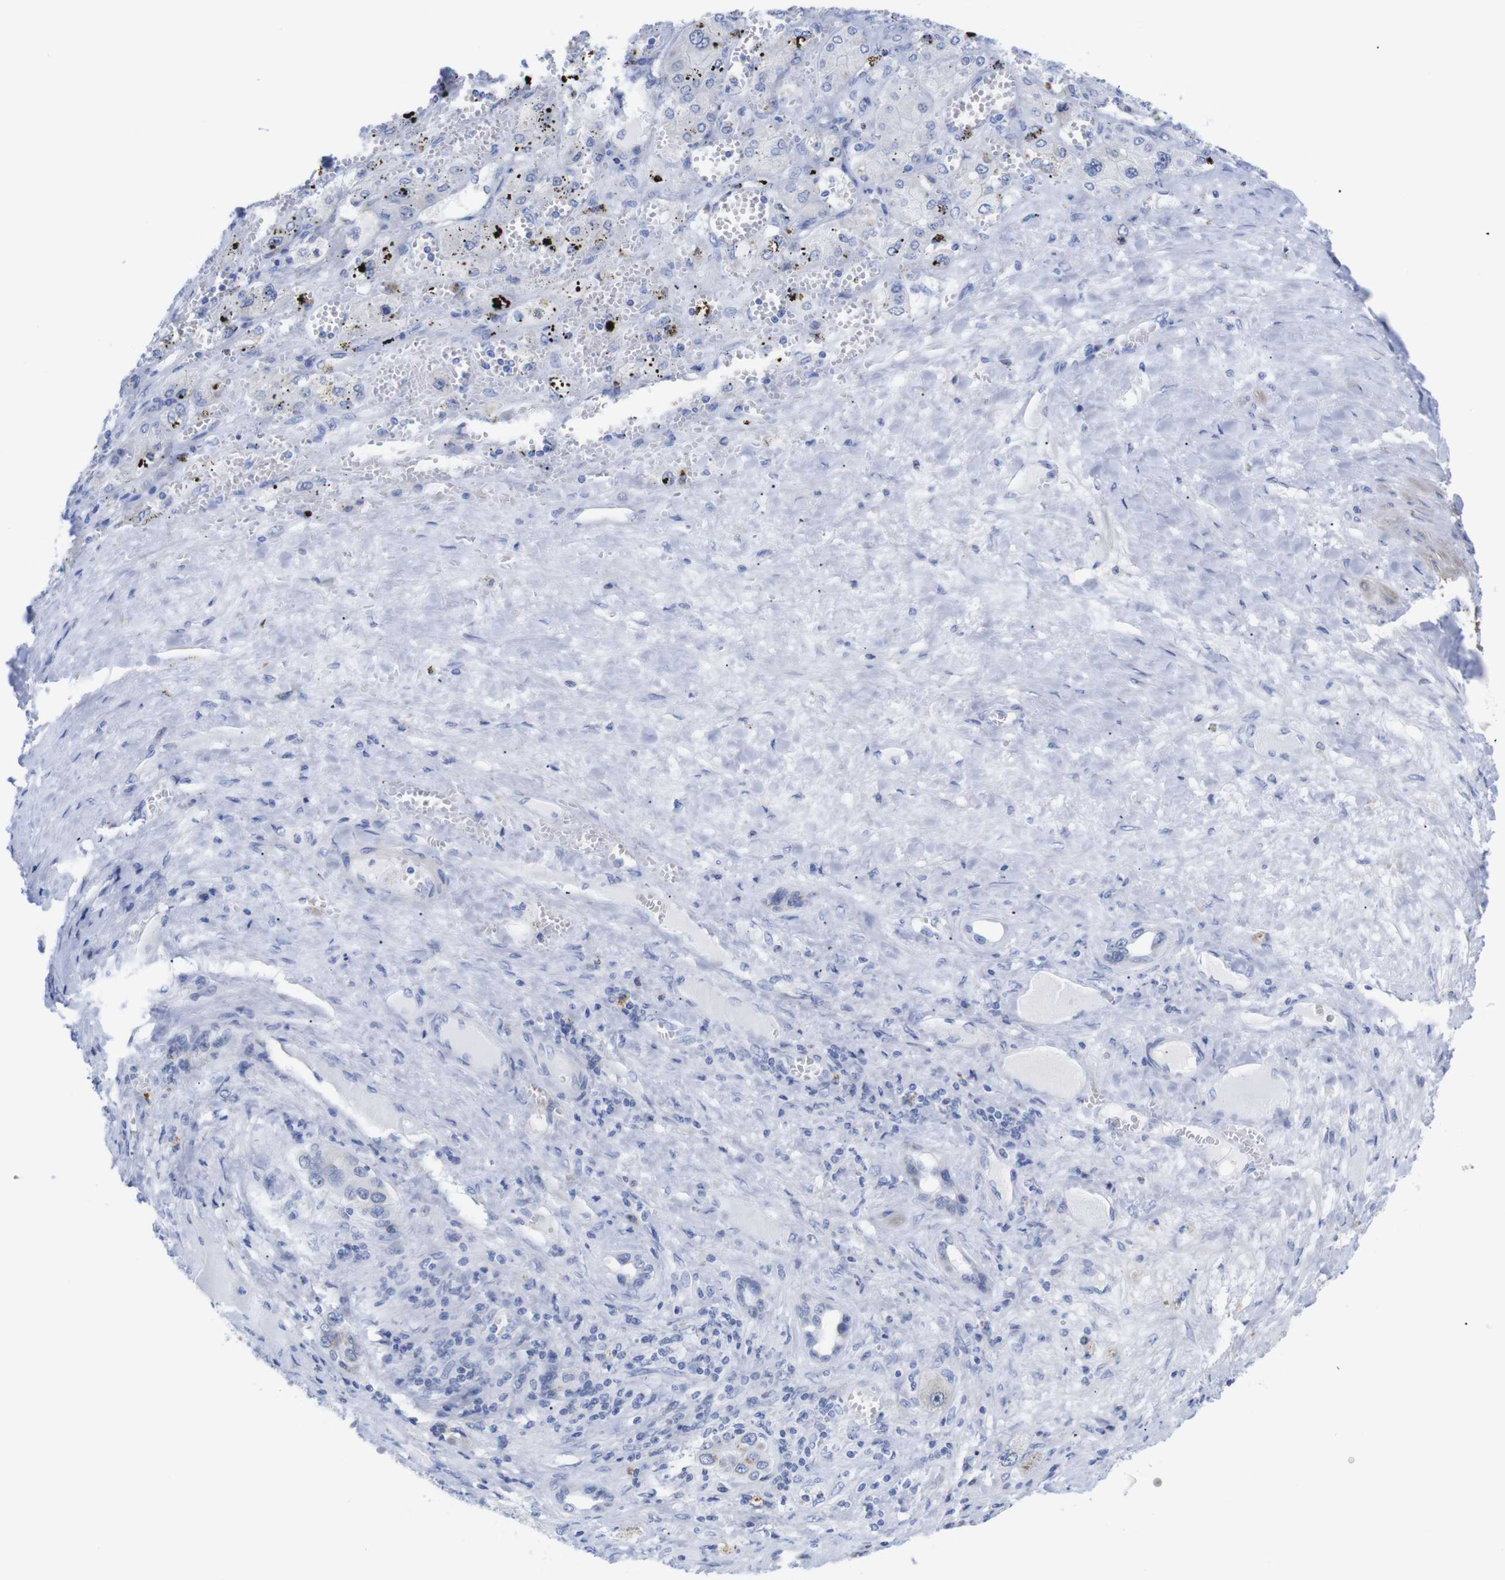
{"staining": {"intensity": "negative", "quantity": "none", "location": "none"}, "tissue": "liver cancer", "cell_type": "Tumor cells", "image_type": "cancer", "snomed": [{"axis": "morphology", "description": "Carcinoma, Hepatocellular, NOS"}, {"axis": "topography", "description": "Liver"}], "caption": "The immunohistochemistry photomicrograph has no significant staining in tumor cells of liver hepatocellular carcinoma tissue.", "gene": "LRRC55", "patient": {"sex": "female", "age": 73}}